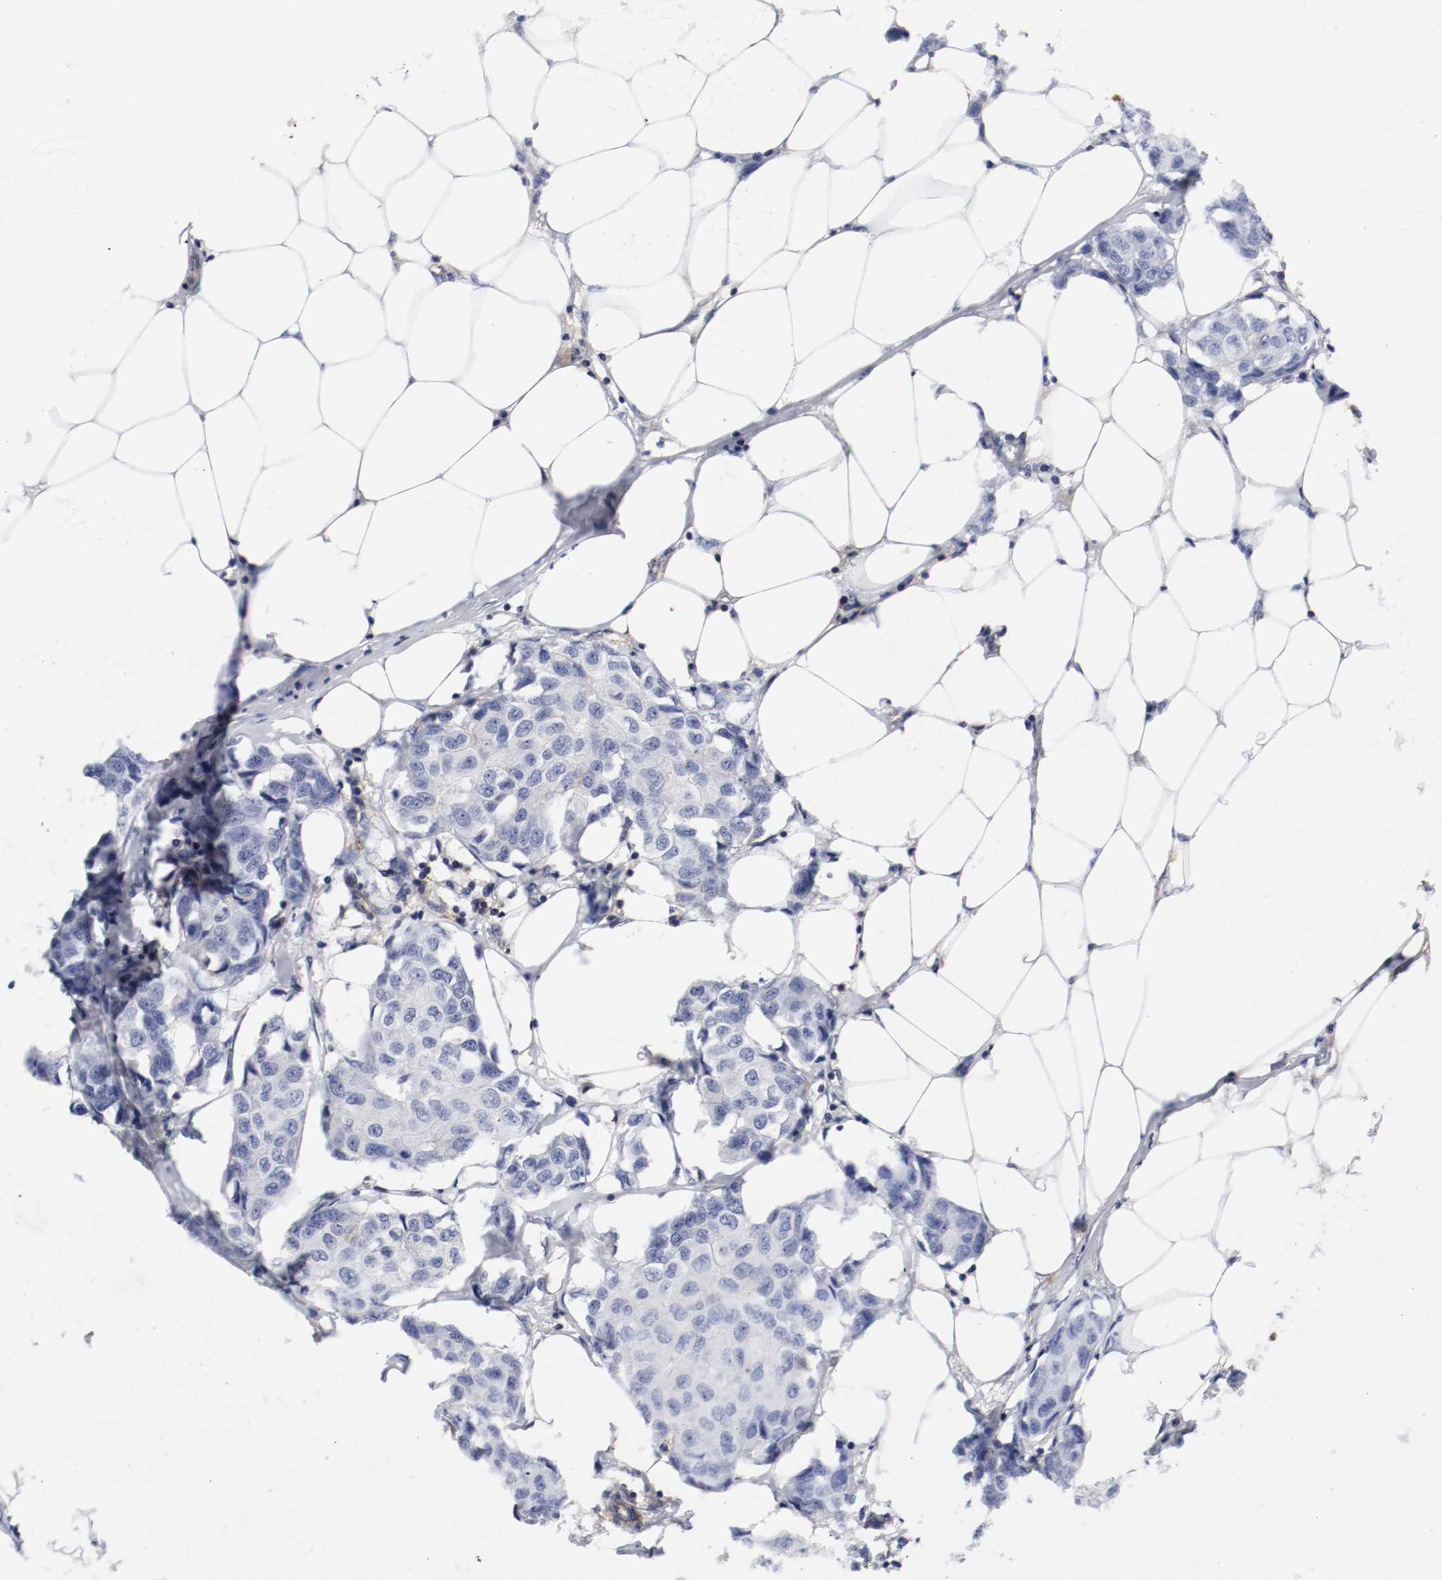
{"staining": {"intensity": "negative", "quantity": "none", "location": "none"}, "tissue": "breast cancer", "cell_type": "Tumor cells", "image_type": "cancer", "snomed": [{"axis": "morphology", "description": "Duct carcinoma"}, {"axis": "topography", "description": "Breast"}], "caption": "Human breast cancer stained for a protein using IHC shows no positivity in tumor cells.", "gene": "IFITM1", "patient": {"sex": "female", "age": 80}}